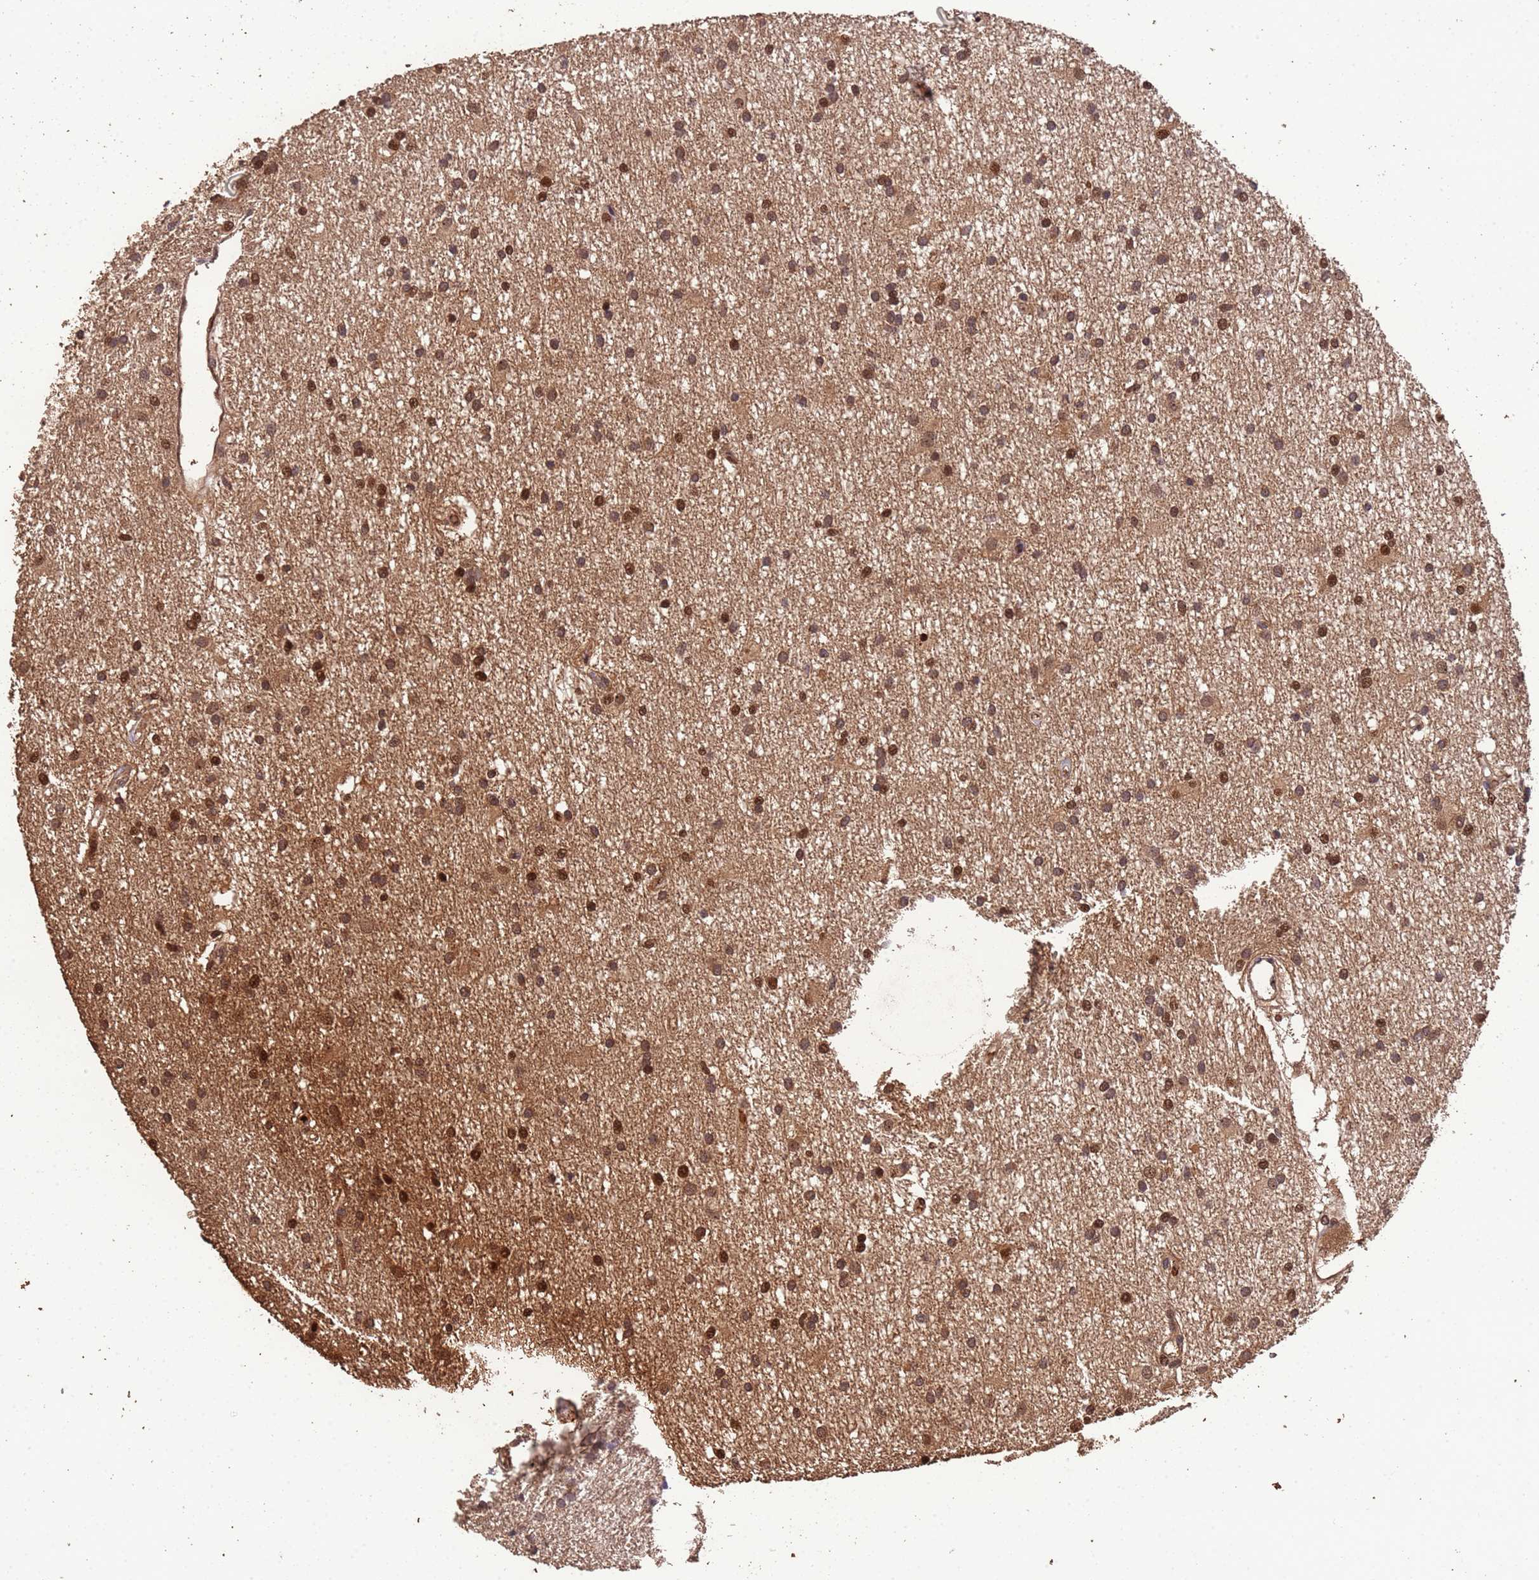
{"staining": {"intensity": "moderate", "quantity": ">75%", "location": "cytoplasmic/membranous,nuclear"}, "tissue": "glioma", "cell_type": "Tumor cells", "image_type": "cancer", "snomed": [{"axis": "morphology", "description": "Glioma, malignant, High grade"}, {"axis": "topography", "description": "Brain"}], "caption": "An image of human malignant high-grade glioma stained for a protein displays moderate cytoplasmic/membranous and nuclear brown staining in tumor cells.", "gene": "CCDC184", "patient": {"sex": "male", "age": 77}}